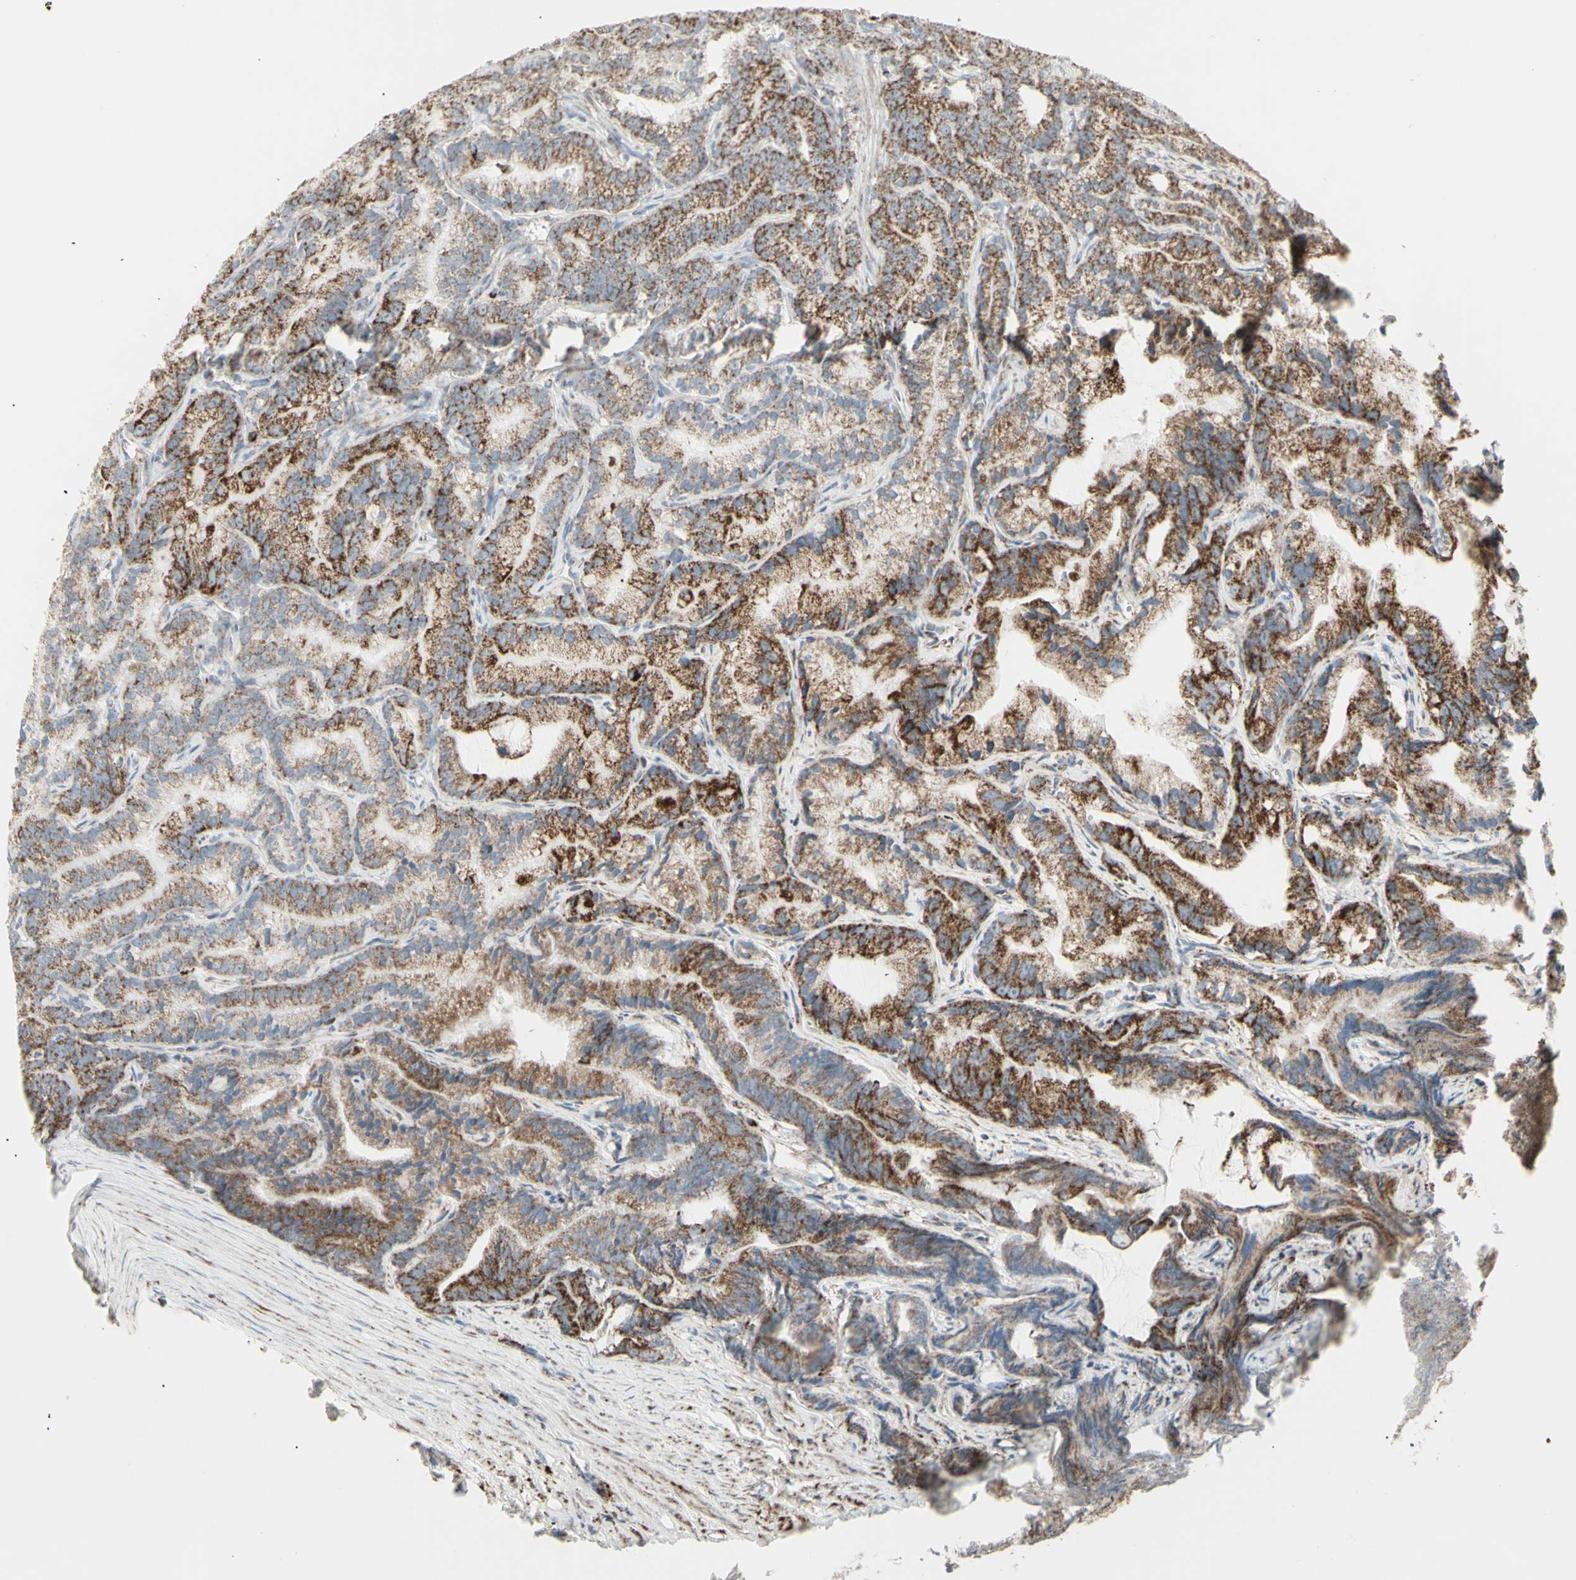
{"staining": {"intensity": "moderate", "quantity": ">75%", "location": "cytoplasmic/membranous"}, "tissue": "prostate cancer", "cell_type": "Tumor cells", "image_type": "cancer", "snomed": [{"axis": "morphology", "description": "Adenocarcinoma, Low grade"}, {"axis": "topography", "description": "Prostate"}], "caption": "Tumor cells demonstrate medium levels of moderate cytoplasmic/membranous expression in about >75% of cells in human prostate cancer (adenocarcinoma (low-grade)).", "gene": "PLGRKT", "patient": {"sex": "male", "age": 89}}